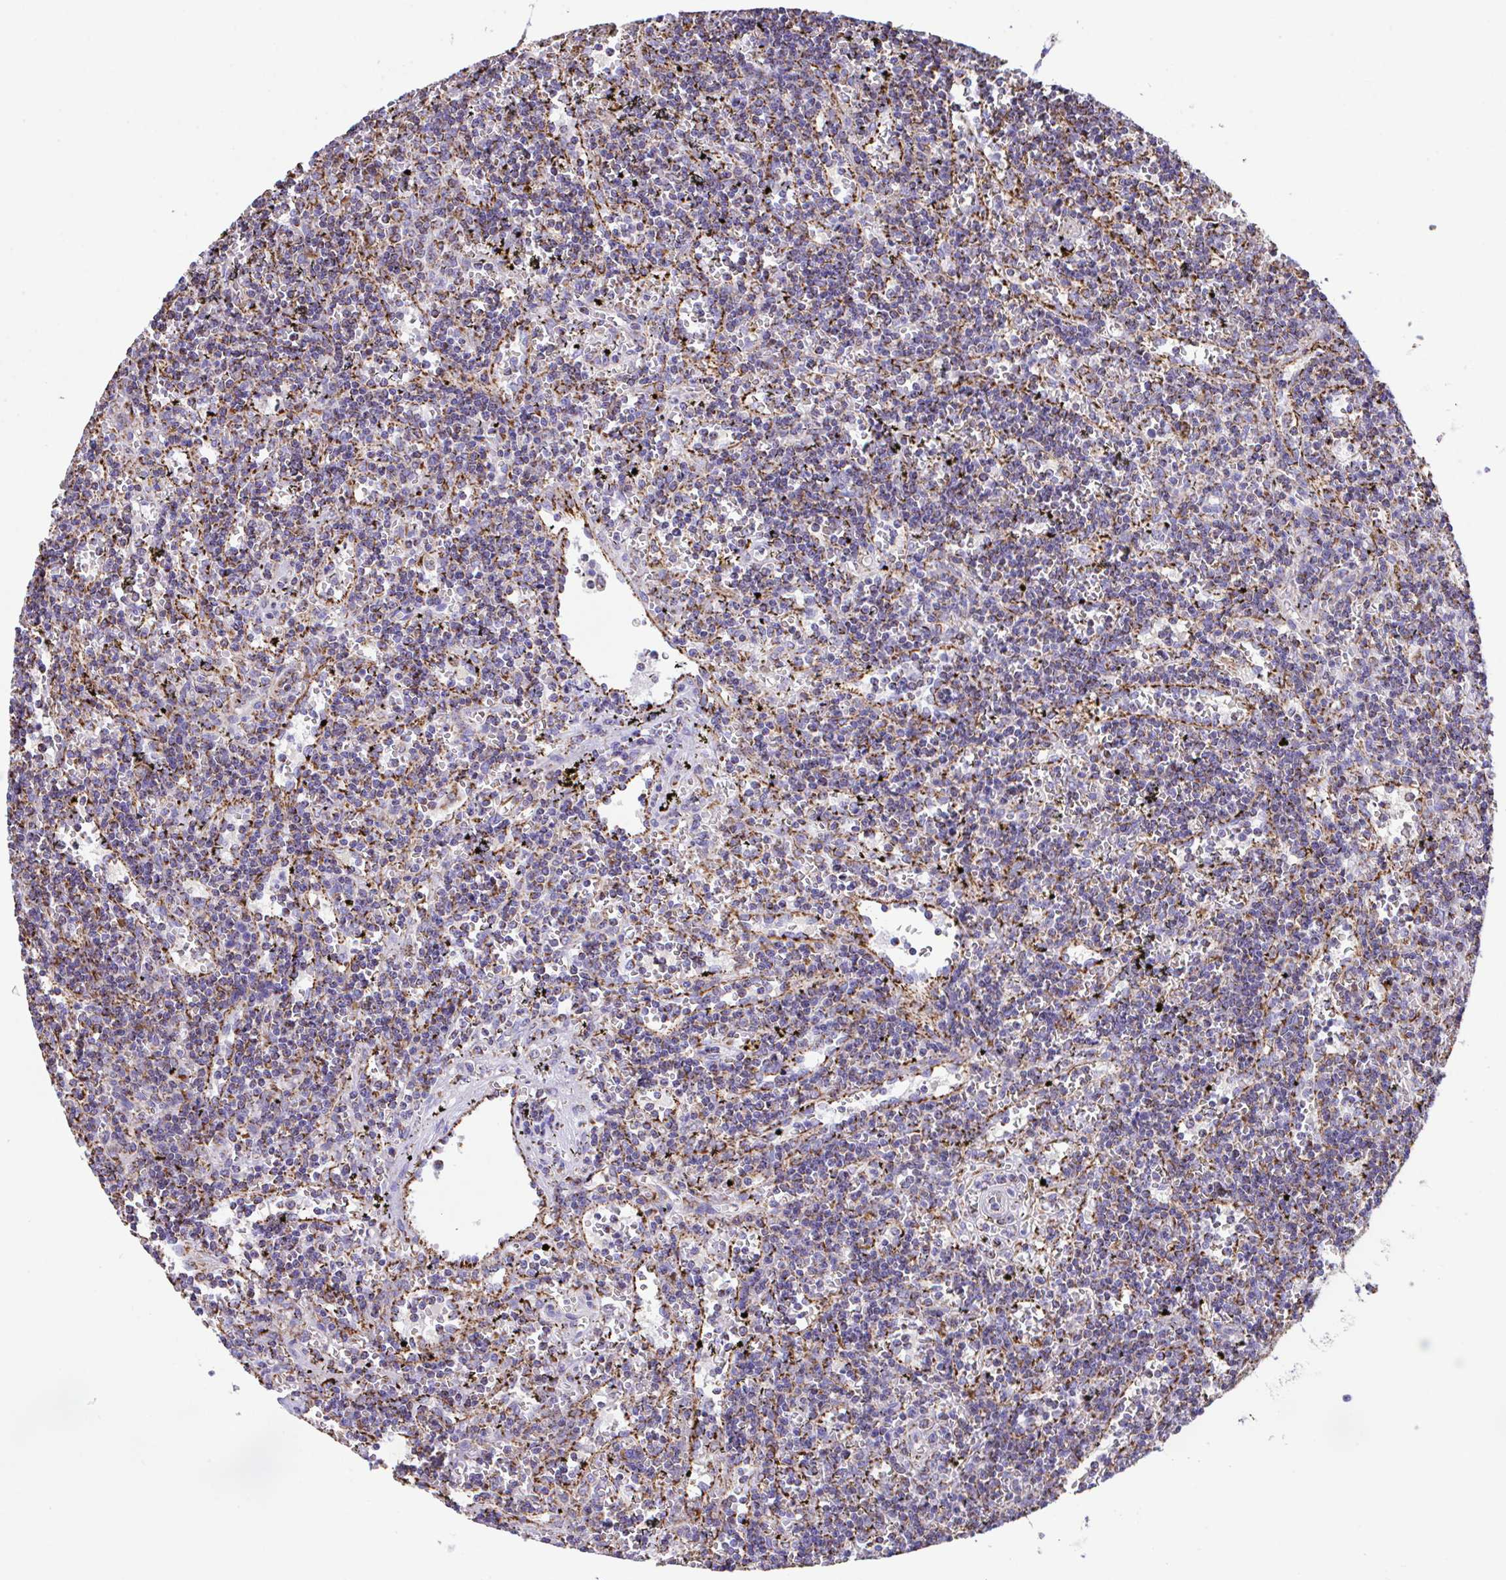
{"staining": {"intensity": "moderate", "quantity": "25%-75%", "location": "cytoplasmic/membranous"}, "tissue": "lymphoma", "cell_type": "Tumor cells", "image_type": "cancer", "snomed": [{"axis": "morphology", "description": "Malignant lymphoma, non-Hodgkin's type, Low grade"}, {"axis": "topography", "description": "Spleen"}], "caption": "Lymphoma stained with DAB (3,3'-diaminobenzidine) IHC exhibits medium levels of moderate cytoplasmic/membranous positivity in approximately 25%-75% of tumor cells.", "gene": "PCMTD2", "patient": {"sex": "male", "age": 60}}